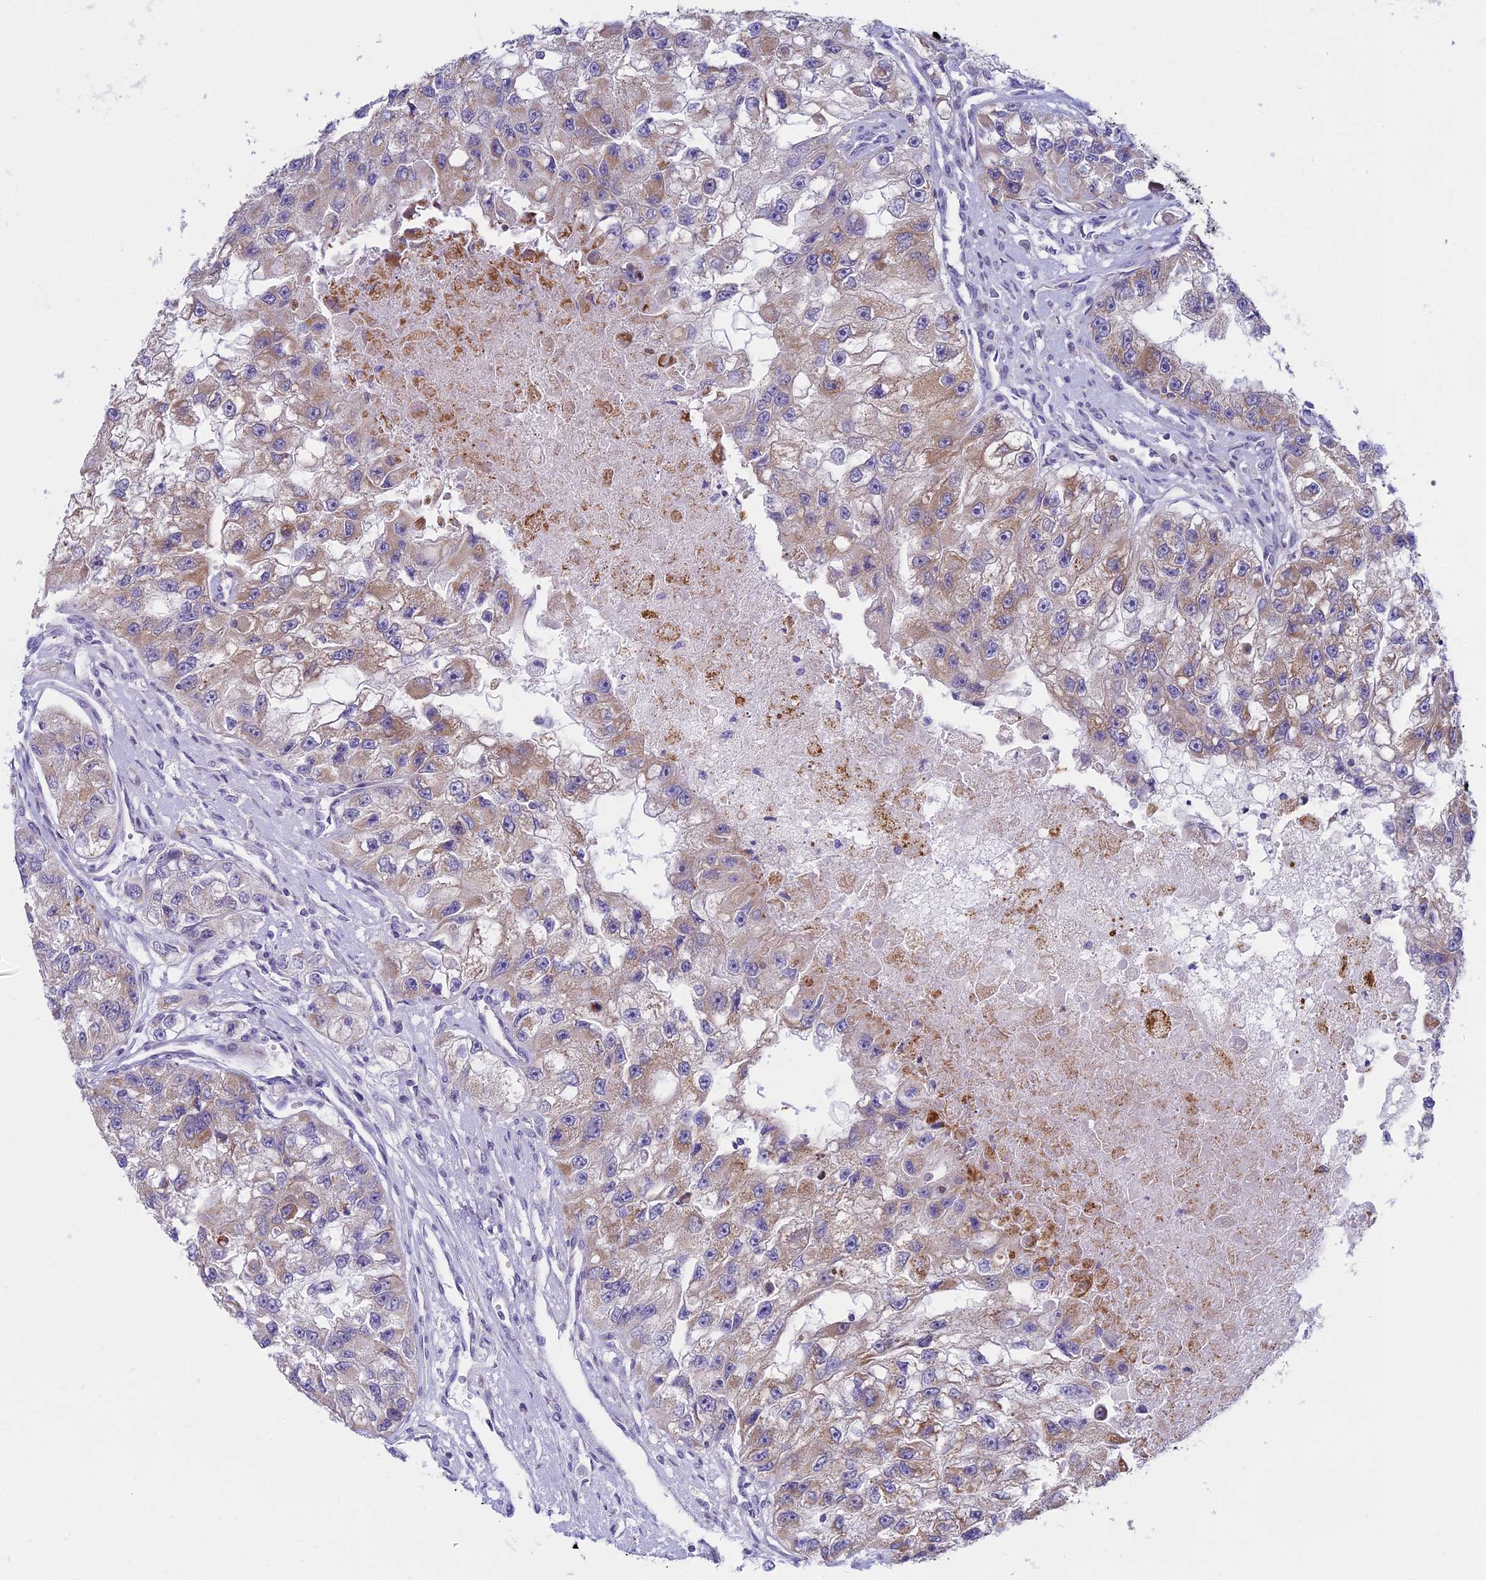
{"staining": {"intensity": "weak", "quantity": "25%-75%", "location": "cytoplasmic/membranous"}, "tissue": "renal cancer", "cell_type": "Tumor cells", "image_type": "cancer", "snomed": [{"axis": "morphology", "description": "Adenocarcinoma, NOS"}, {"axis": "topography", "description": "Kidney"}], "caption": "Immunohistochemistry (IHC) photomicrograph of neoplastic tissue: renal cancer (adenocarcinoma) stained using IHC displays low levels of weak protein expression localized specifically in the cytoplasmic/membranous of tumor cells, appearing as a cytoplasmic/membranous brown color.", "gene": "PRR13", "patient": {"sex": "male", "age": 63}}